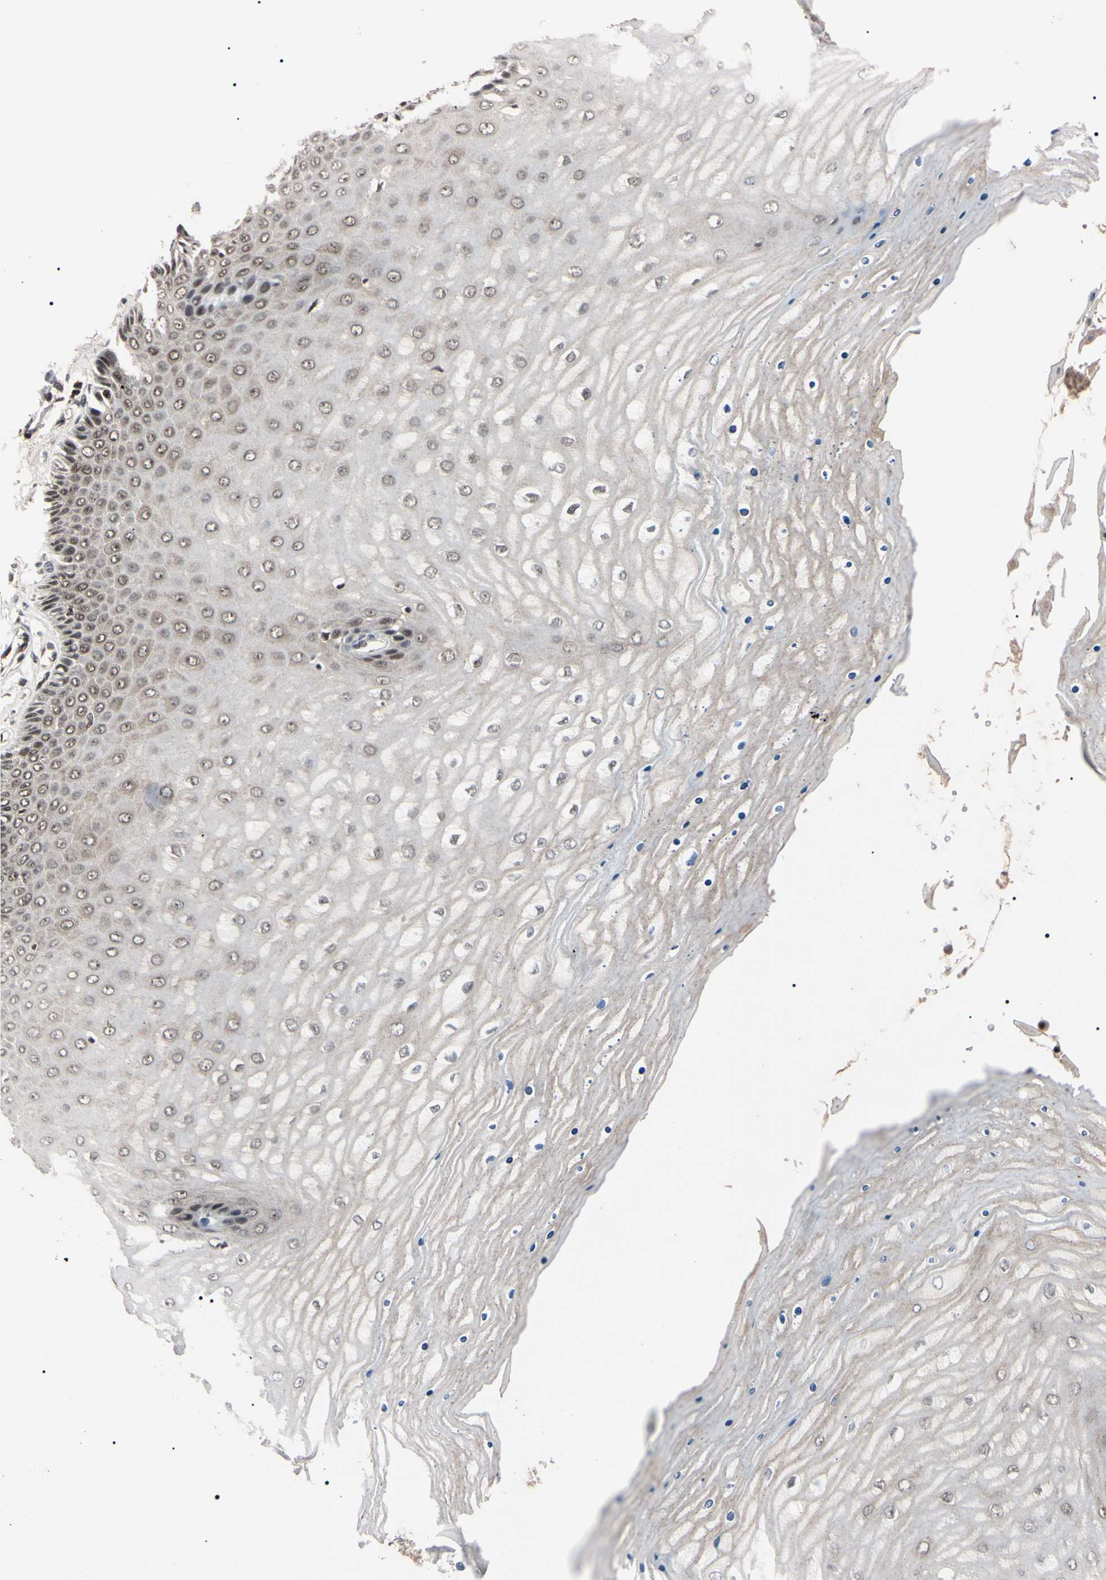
{"staining": {"intensity": "moderate", "quantity": ">75%", "location": "nuclear"}, "tissue": "cervix", "cell_type": "Glandular cells", "image_type": "normal", "snomed": [{"axis": "morphology", "description": "Normal tissue, NOS"}, {"axis": "topography", "description": "Cervix"}], "caption": "IHC photomicrograph of benign cervix: cervix stained using IHC exhibits medium levels of moderate protein expression localized specifically in the nuclear of glandular cells, appearing as a nuclear brown color.", "gene": "YY1", "patient": {"sex": "female", "age": 55}}